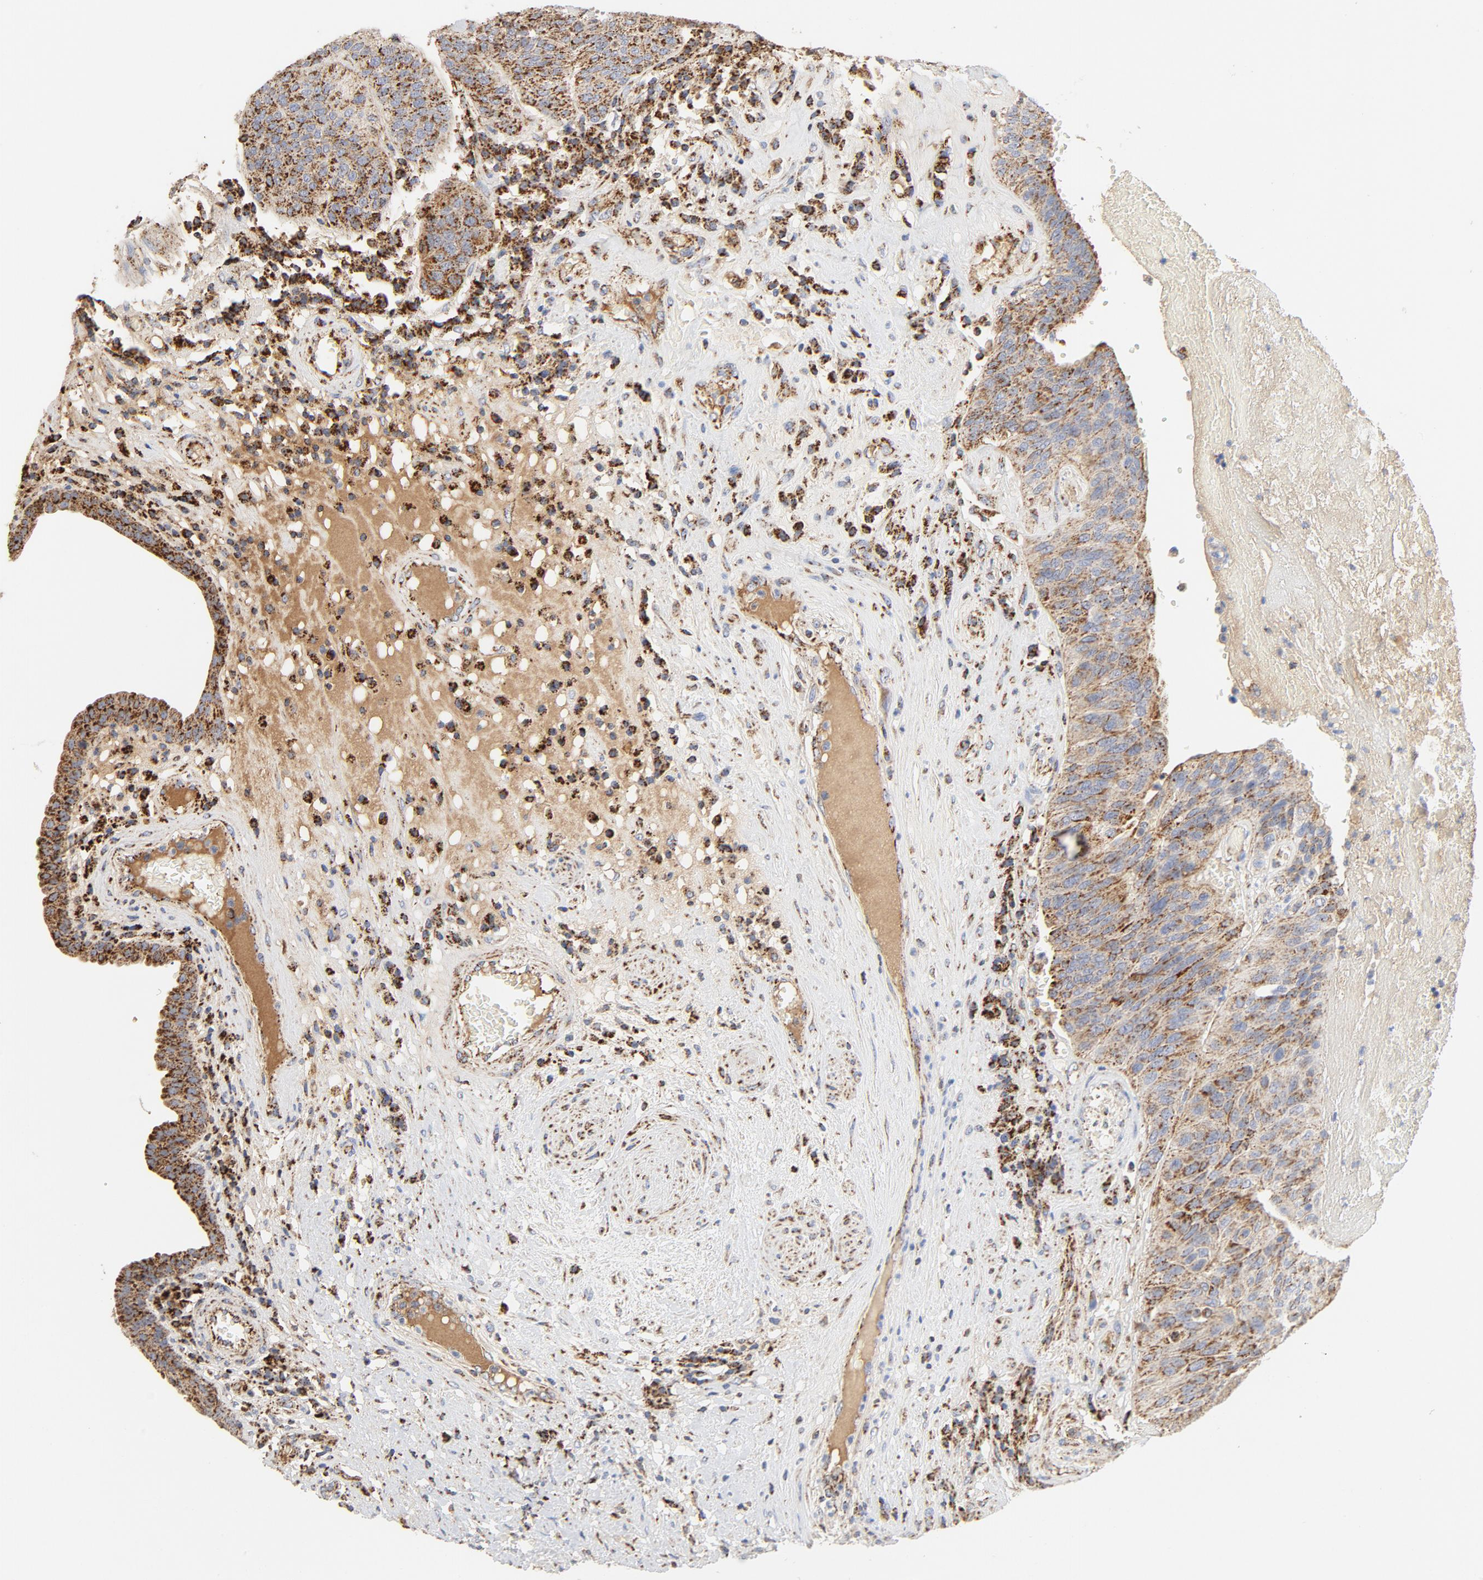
{"staining": {"intensity": "moderate", "quantity": "25%-75%", "location": "cytoplasmic/membranous"}, "tissue": "urothelial cancer", "cell_type": "Tumor cells", "image_type": "cancer", "snomed": [{"axis": "morphology", "description": "Urothelial carcinoma, High grade"}, {"axis": "topography", "description": "Urinary bladder"}], "caption": "This photomicrograph shows immunohistochemistry staining of human urothelial cancer, with medium moderate cytoplasmic/membranous expression in approximately 25%-75% of tumor cells.", "gene": "PCNX4", "patient": {"sex": "male", "age": 66}}